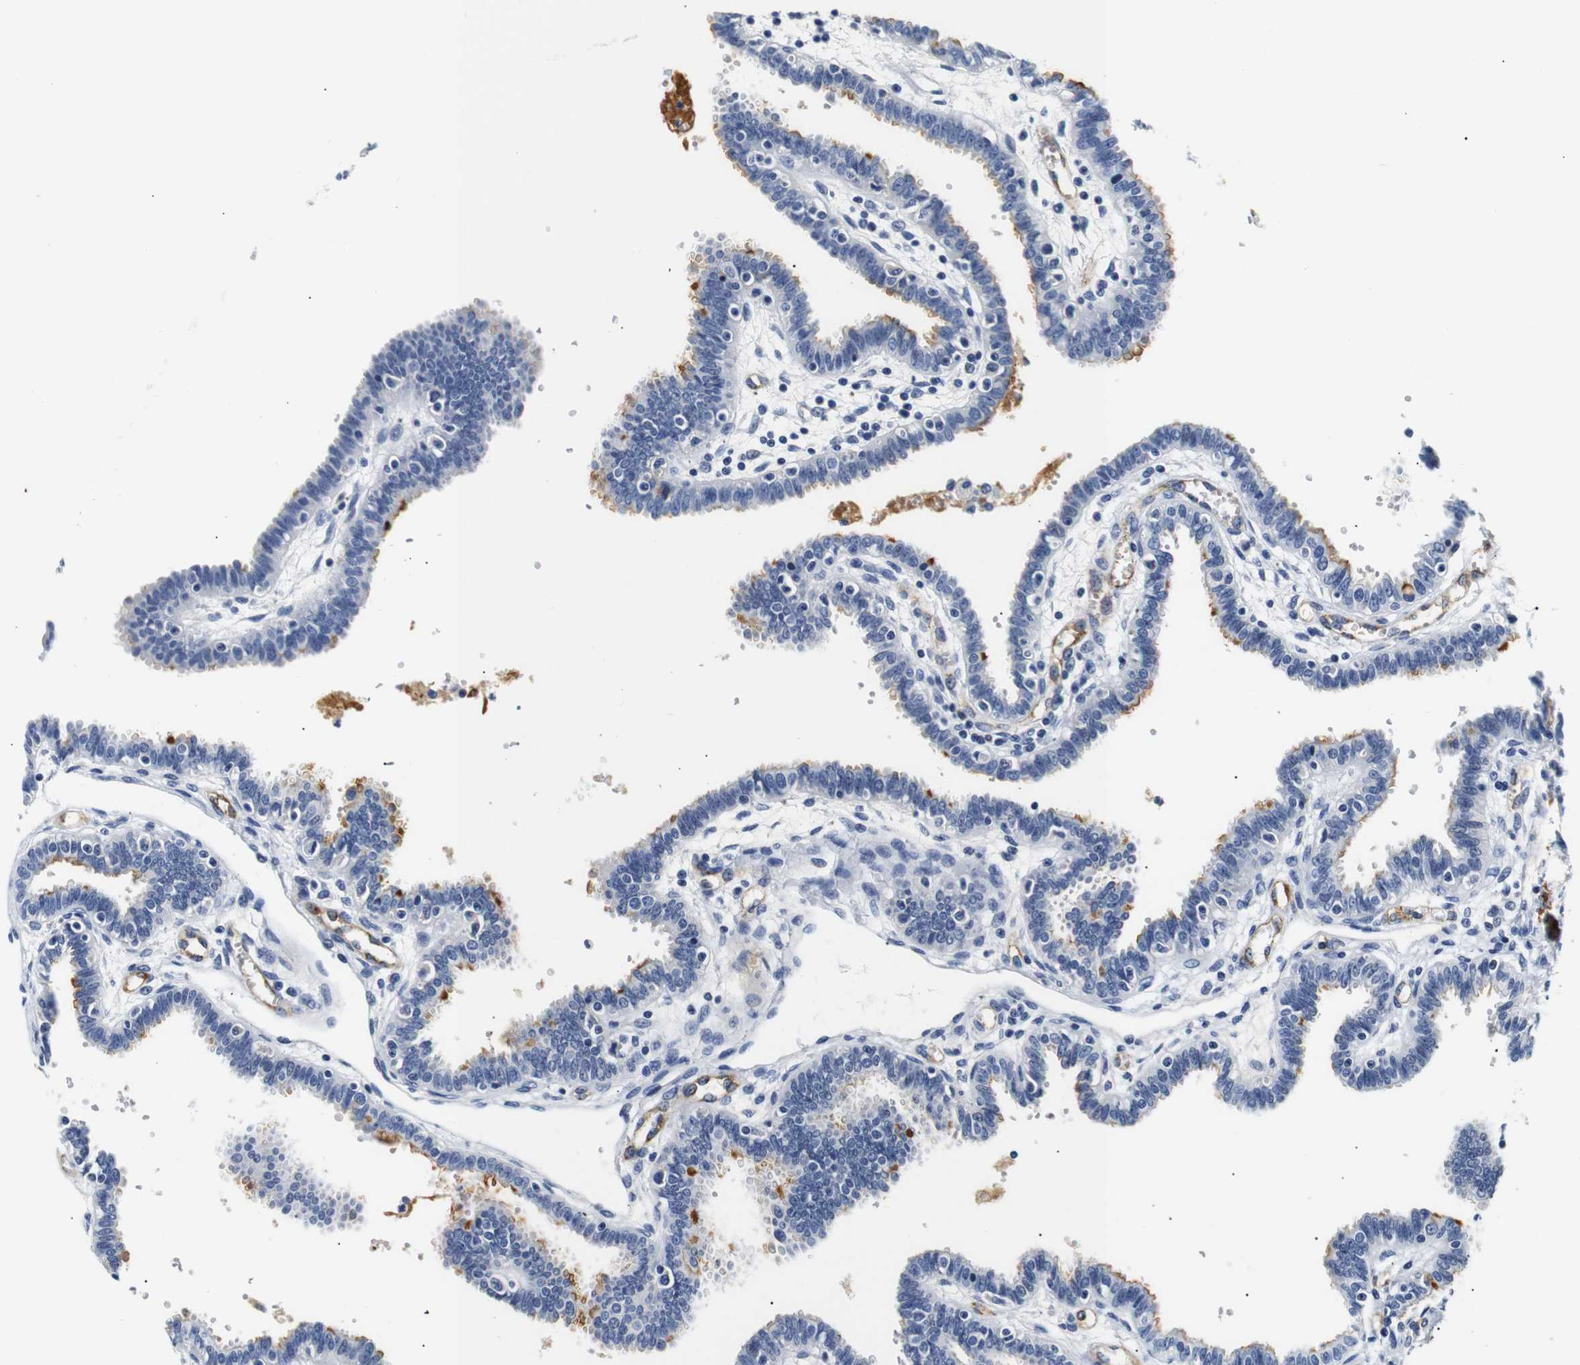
{"staining": {"intensity": "moderate", "quantity": "<25%", "location": "cytoplasmic/membranous"}, "tissue": "fallopian tube", "cell_type": "Glandular cells", "image_type": "normal", "snomed": [{"axis": "morphology", "description": "Normal tissue, NOS"}, {"axis": "topography", "description": "Fallopian tube"}], "caption": "A high-resolution micrograph shows immunohistochemistry staining of unremarkable fallopian tube, which demonstrates moderate cytoplasmic/membranous staining in approximately <25% of glandular cells.", "gene": "MUC4", "patient": {"sex": "female", "age": 32}}